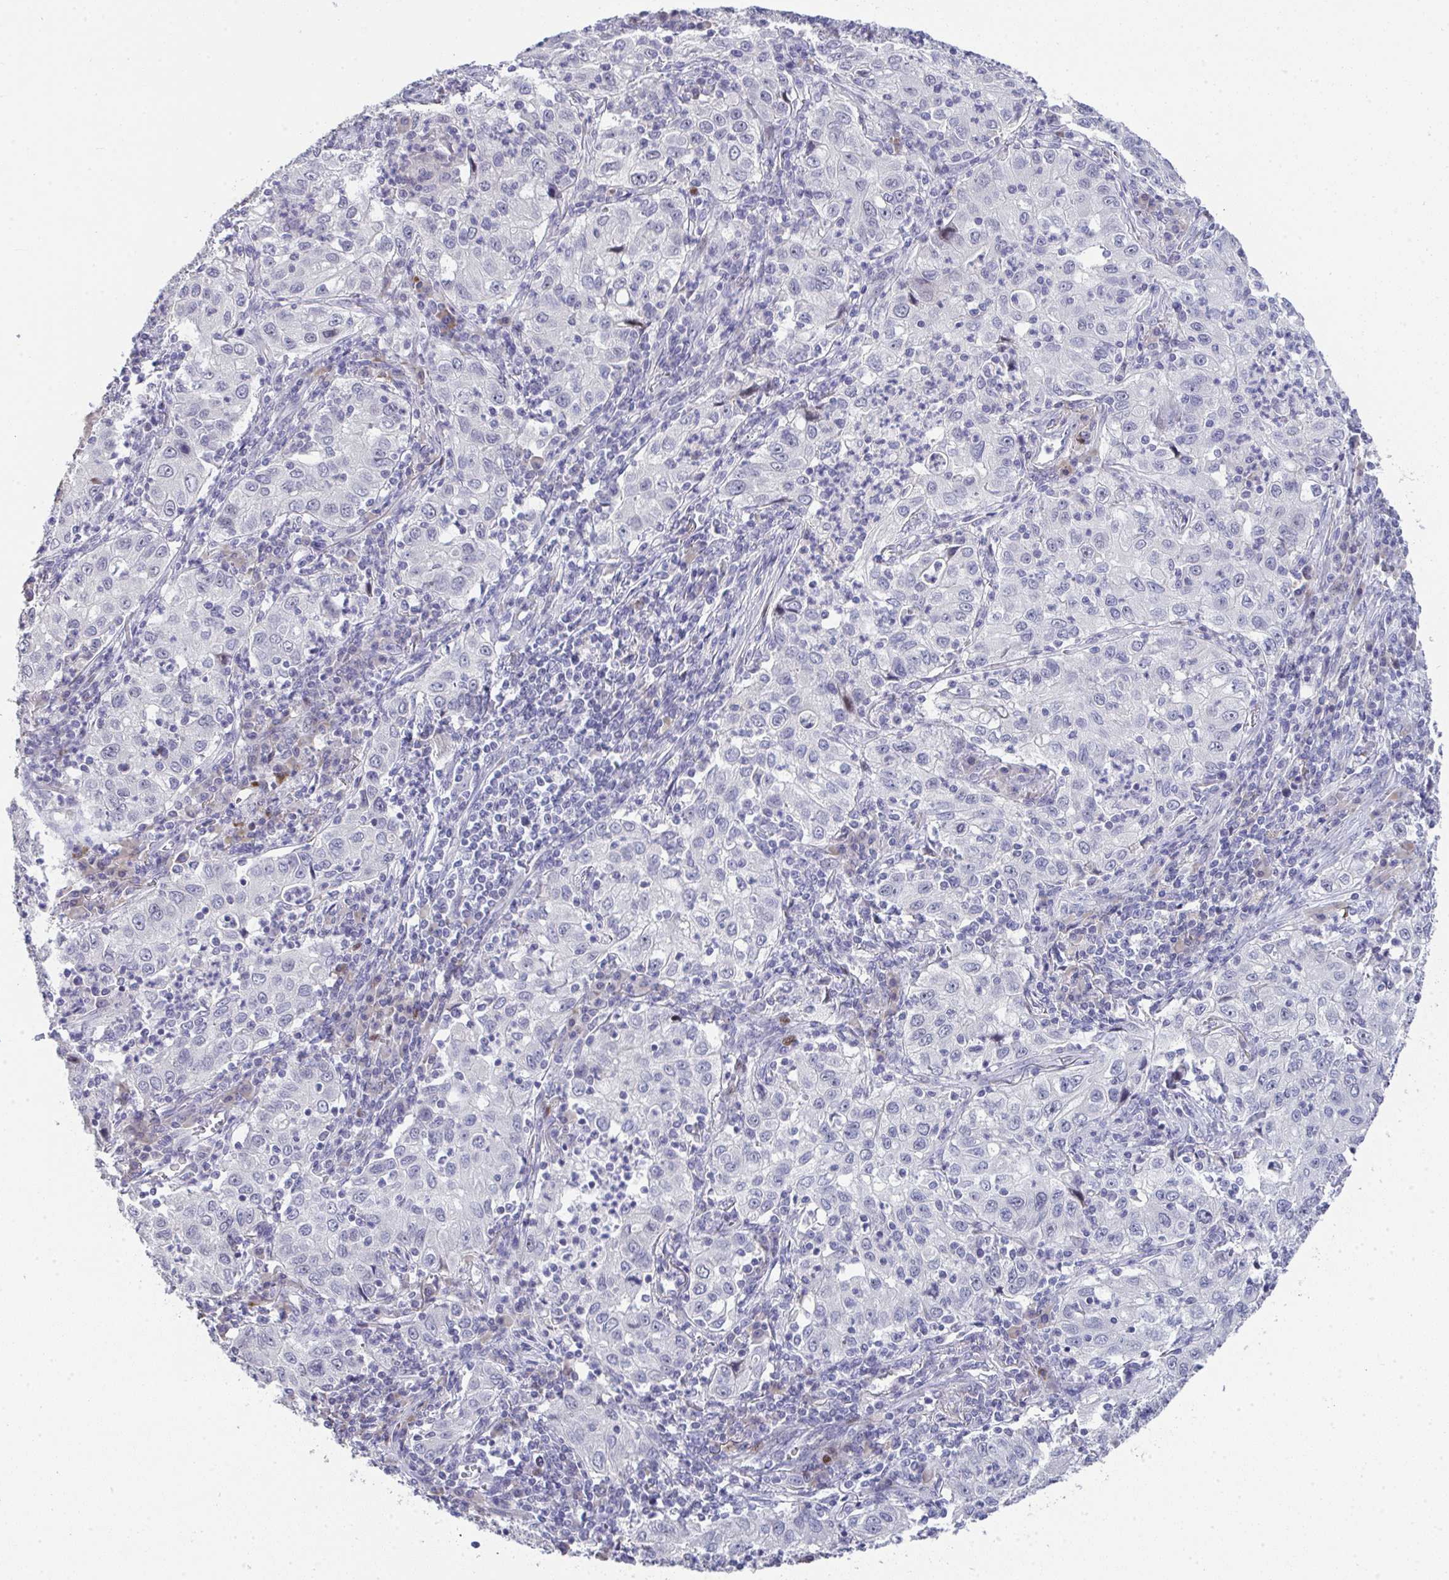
{"staining": {"intensity": "negative", "quantity": "none", "location": "none"}, "tissue": "lung cancer", "cell_type": "Tumor cells", "image_type": "cancer", "snomed": [{"axis": "morphology", "description": "Squamous cell carcinoma, NOS"}, {"axis": "topography", "description": "Lung"}], "caption": "DAB immunohistochemical staining of human squamous cell carcinoma (lung) shows no significant positivity in tumor cells.", "gene": "GALNT16", "patient": {"sex": "male", "age": 71}}